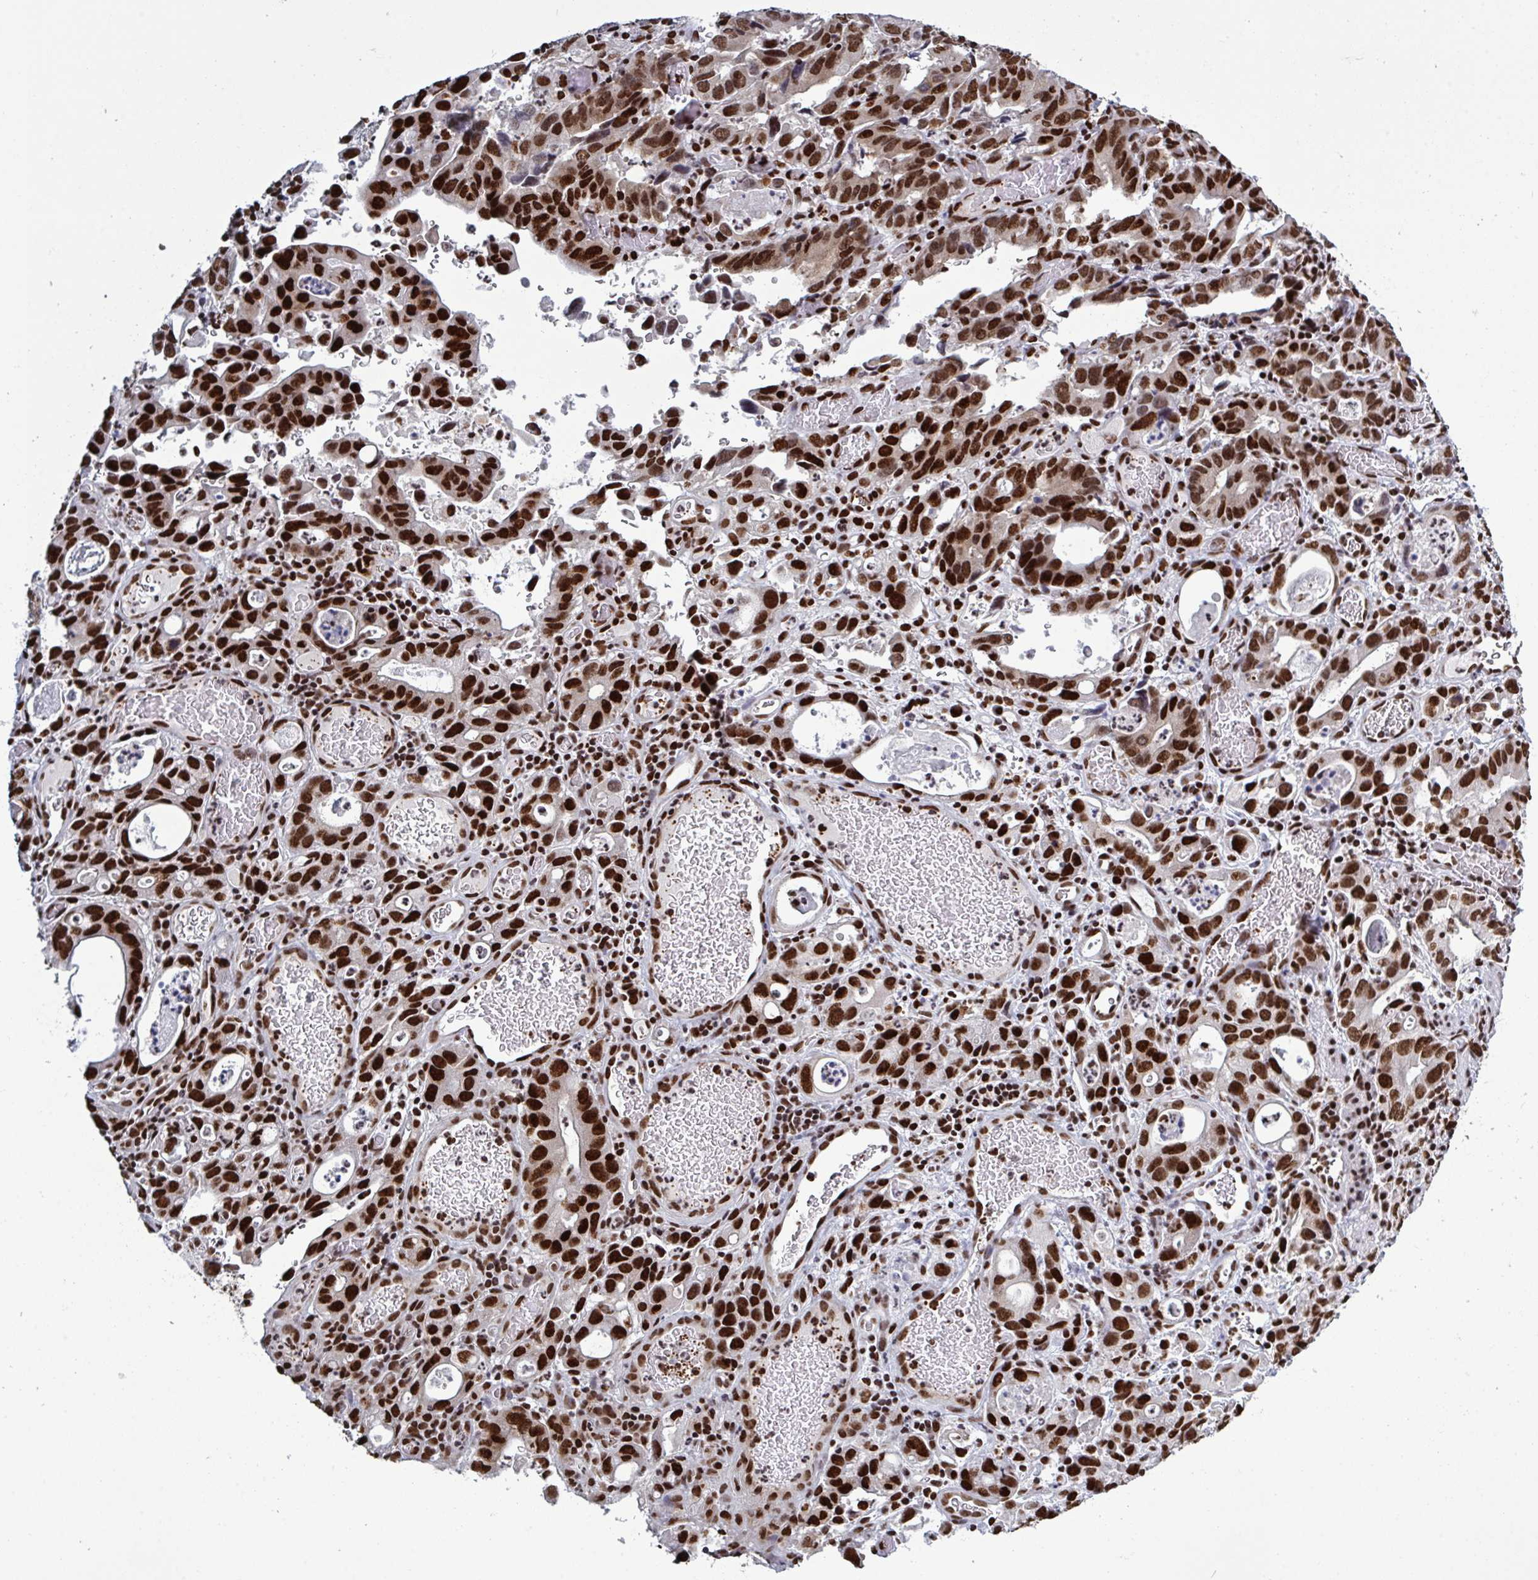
{"staining": {"intensity": "strong", "quantity": ">75%", "location": "nuclear"}, "tissue": "stomach cancer", "cell_type": "Tumor cells", "image_type": "cancer", "snomed": [{"axis": "morphology", "description": "Adenocarcinoma, NOS"}, {"axis": "topography", "description": "Stomach, upper"}], "caption": "Protein staining demonstrates strong nuclear positivity in approximately >75% of tumor cells in stomach cancer (adenocarcinoma).", "gene": "ZNF607", "patient": {"sex": "male", "age": 74}}